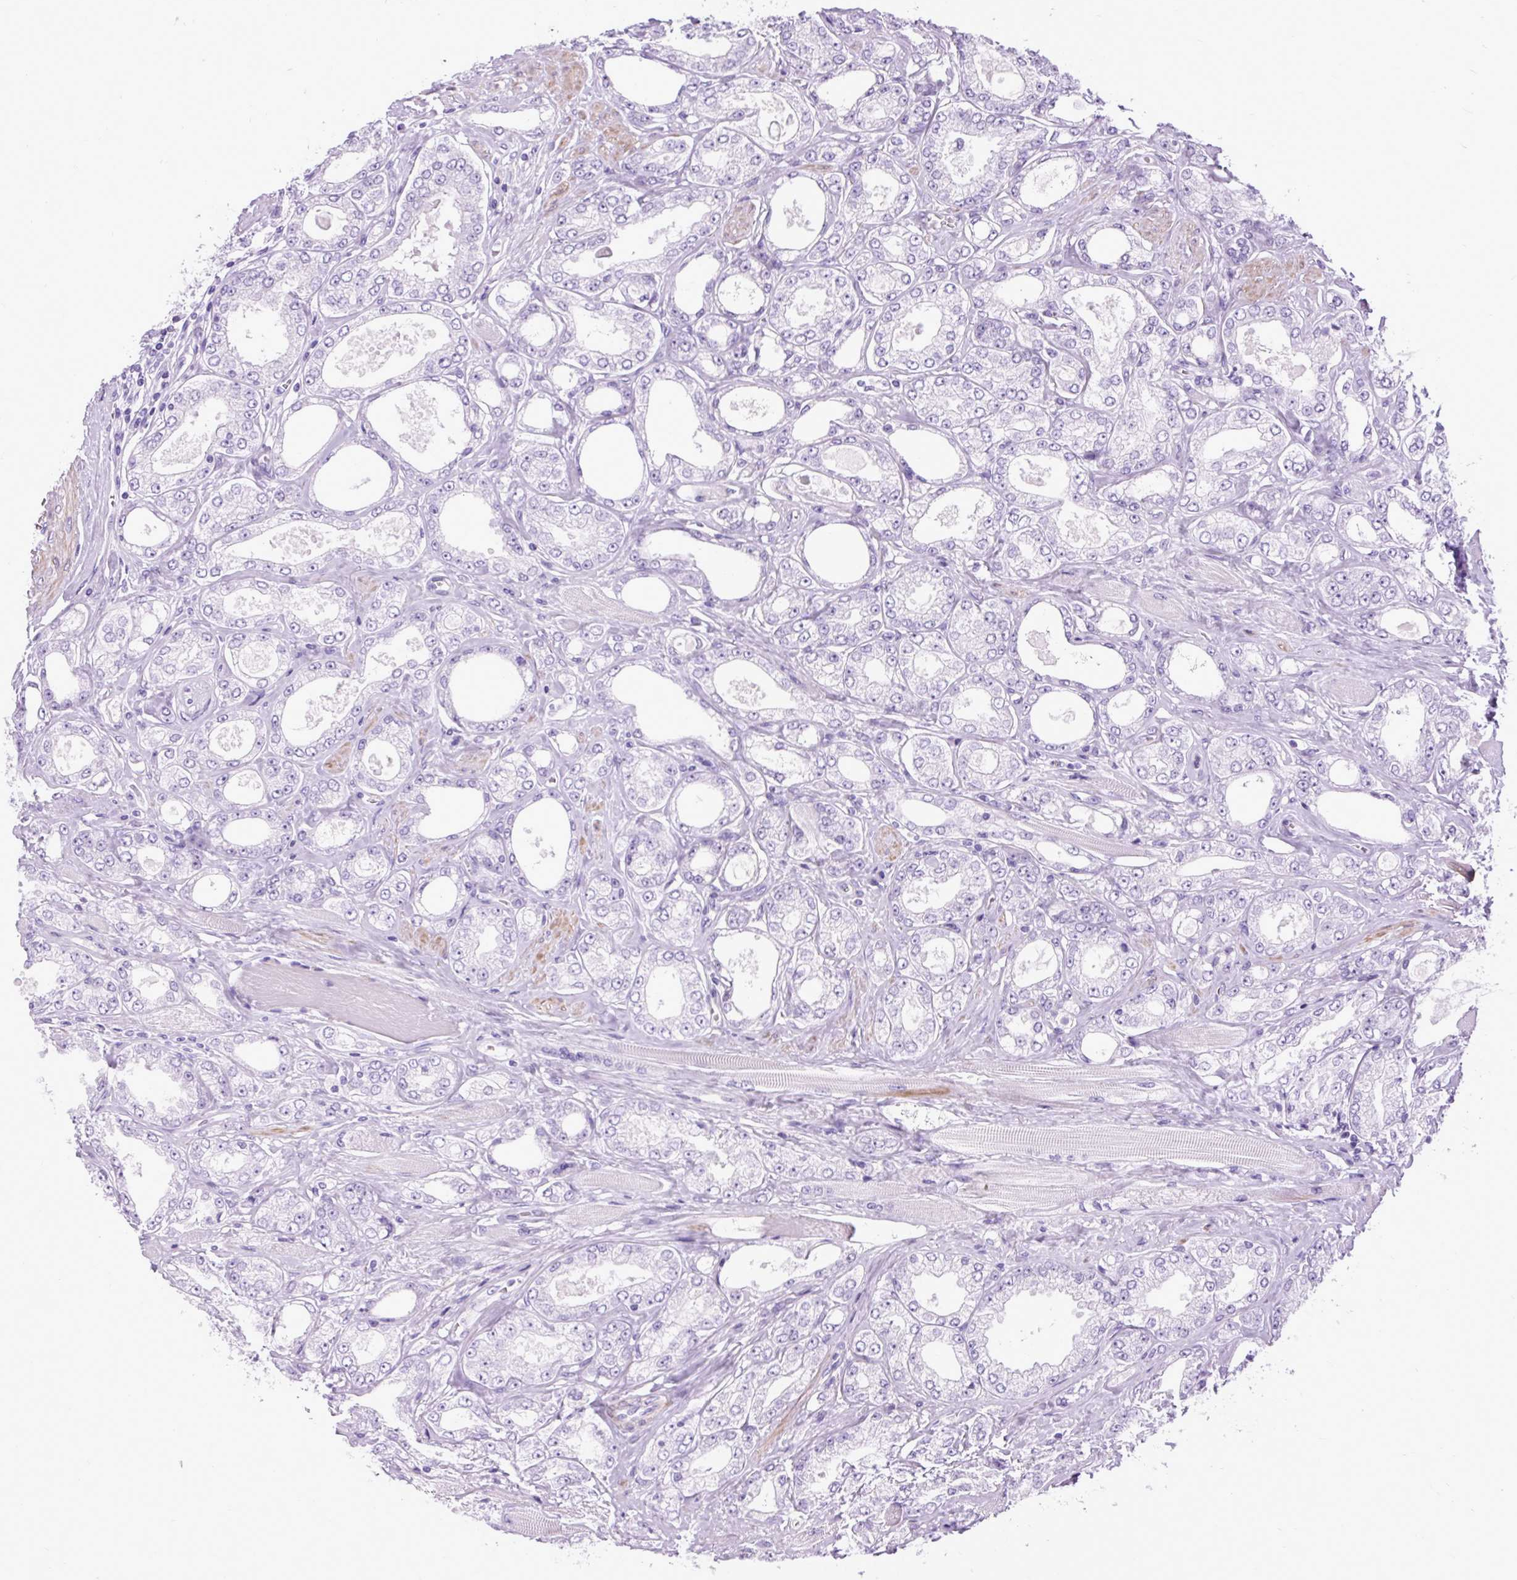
{"staining": {"intensity": "negative", "quantity": "none", "location": "none"}, "tissue": "prostate cancer", "cell_type": "Tumor cells", "image_type": "cancer", "snomed": [{"axis": "morphology", "description": "Adenocarcinoma, High grade"}, {"axis": "topography", "description": "Prostate"}], "caption": "This is an immunohistochemistry (IHC) photomicrograph of human prostate cancer (high-grade adenocarcinoma). There is no staining in tumor cells.", "gene": "DPP6", "patient": {"sex": "male", "age": 68}}